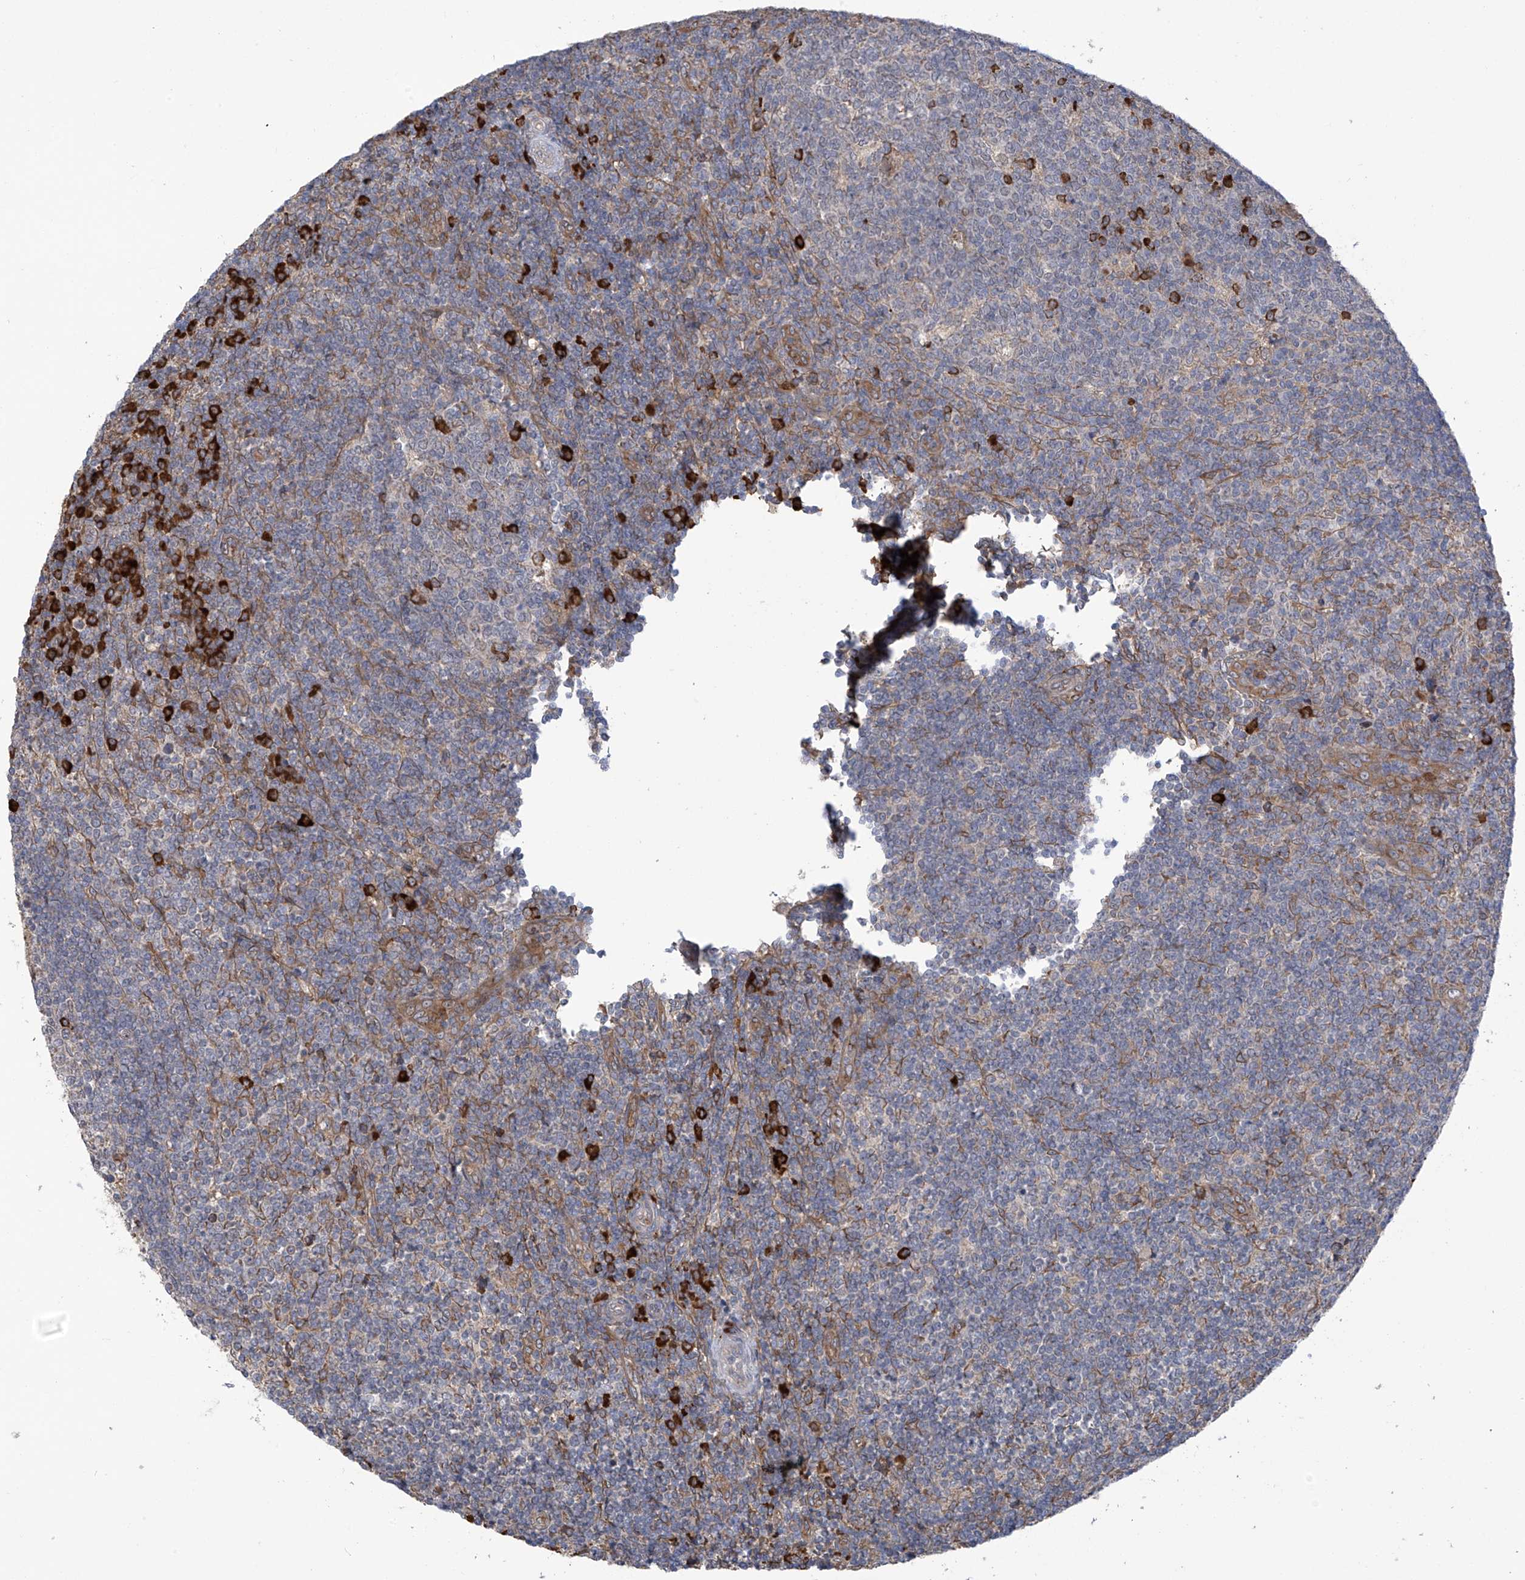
{"staining": {"intensity": "strong", "quantity": "<25%", "location": "cytoplasmic/membranous"}, "tissue": "tonsil", "cell_type": "Germinal center cells", "image_type": "normal", "snomed": [{"axis": "morphology", "description": "Normal tissue, NOS"}, {"axis": "topography", "description": "Tonsil"}], "caption": "The immunohistochemical stain shows strong cytoplasmic/membranous positivity in germinal center cells of benign tonsil.", "gene": "KIAA1522", "patient": {"sex": "female", "age": 19}}